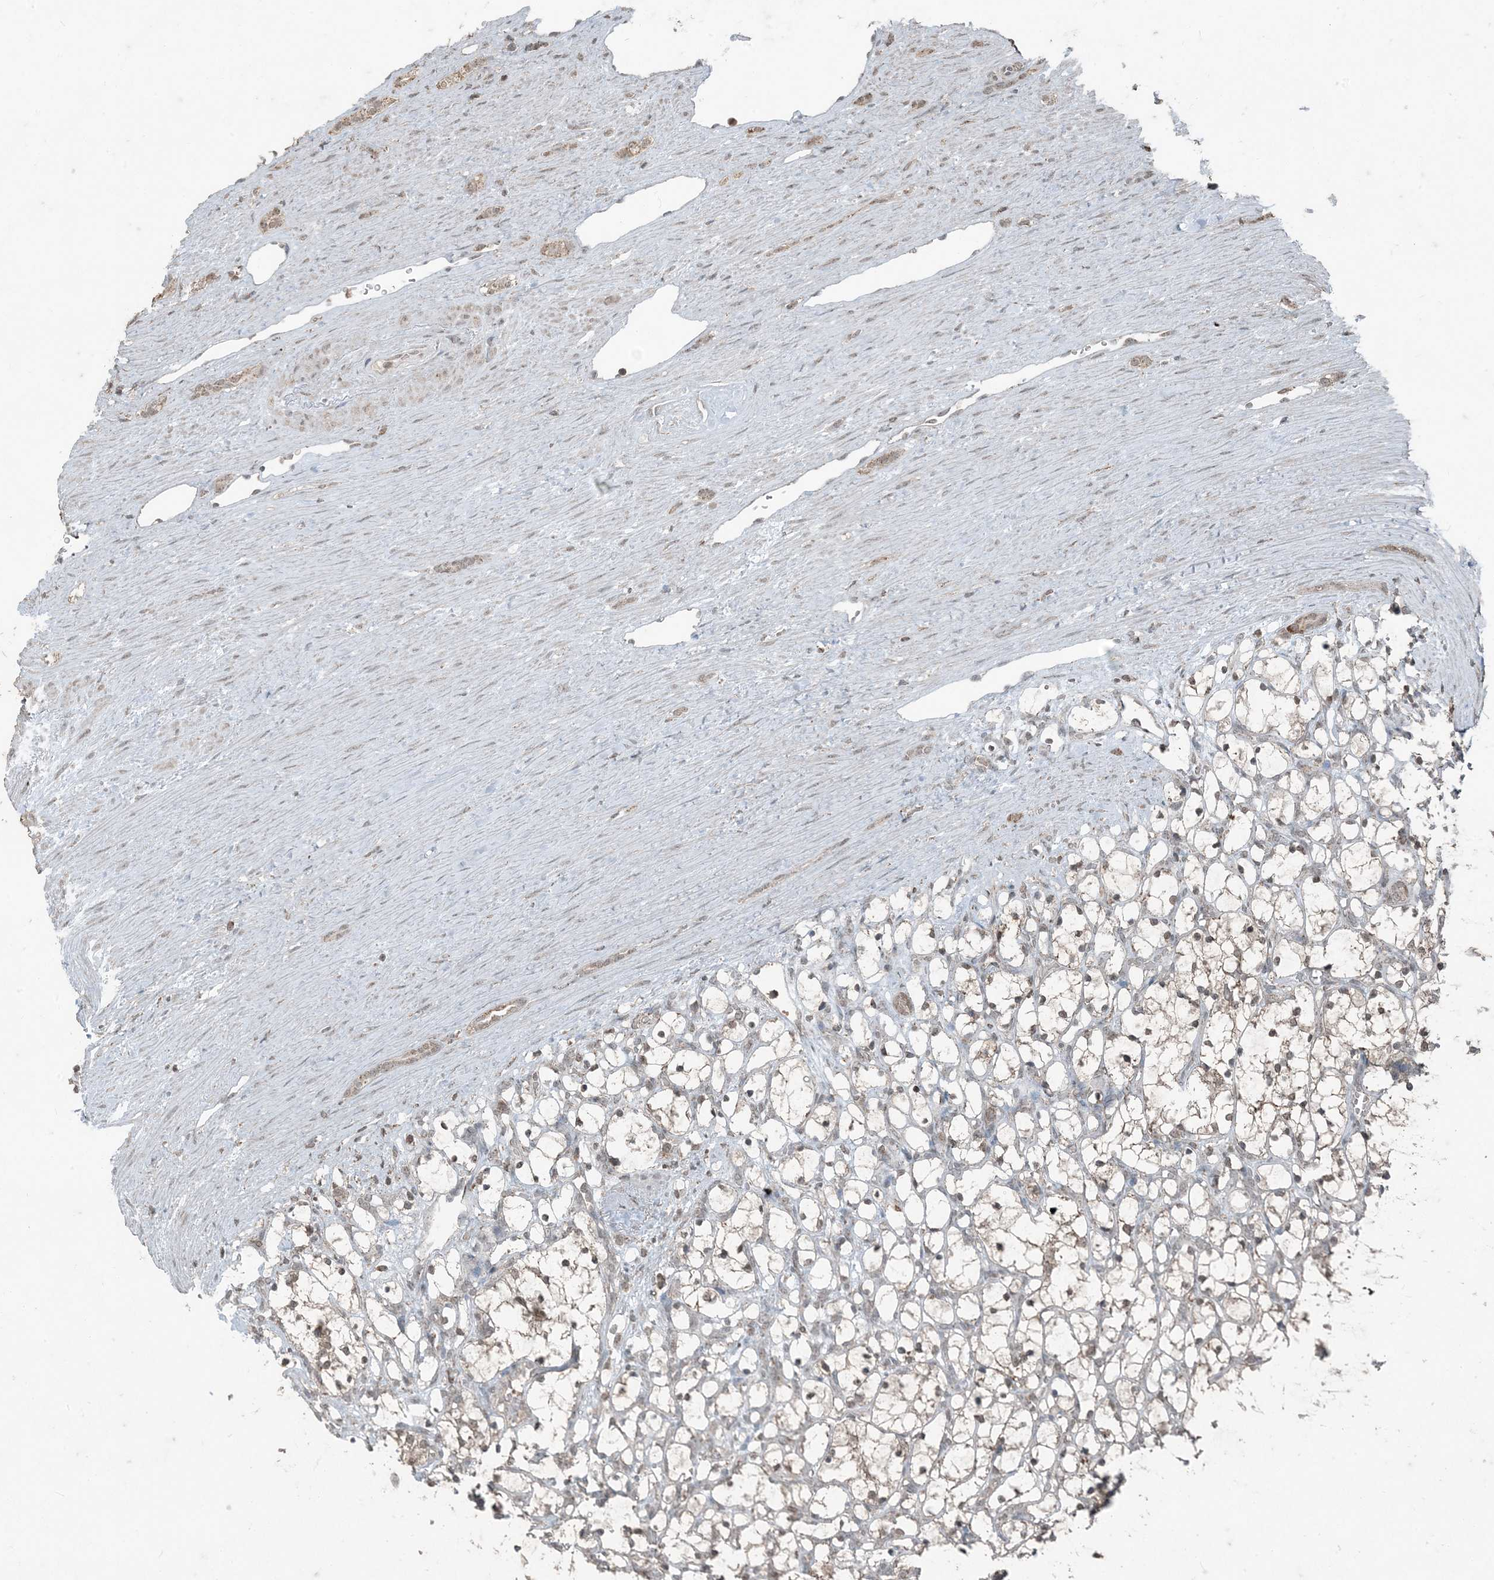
{"staining": {"intensity": "weak", "quantity": ">75%", "location": "cytoplasmic/membranous,nuclear"}, "tissue": "renal cancer", "cell_type": "Tumor cells", "image_type": "cancer", "snomed": [{"axis": "morphology", "description": "Adenocarcinoma, NOS"}, {"axis": "topography", "description": "Kidney"}], "caption": "Tumor cells reveal low levels of weak cytoplasmic/membranous and nuclear staining in about >75% of cells in human adenocarcinoma (renal).", "gene": "GNL1", "patient": {"sex": "female", "age": 69}}